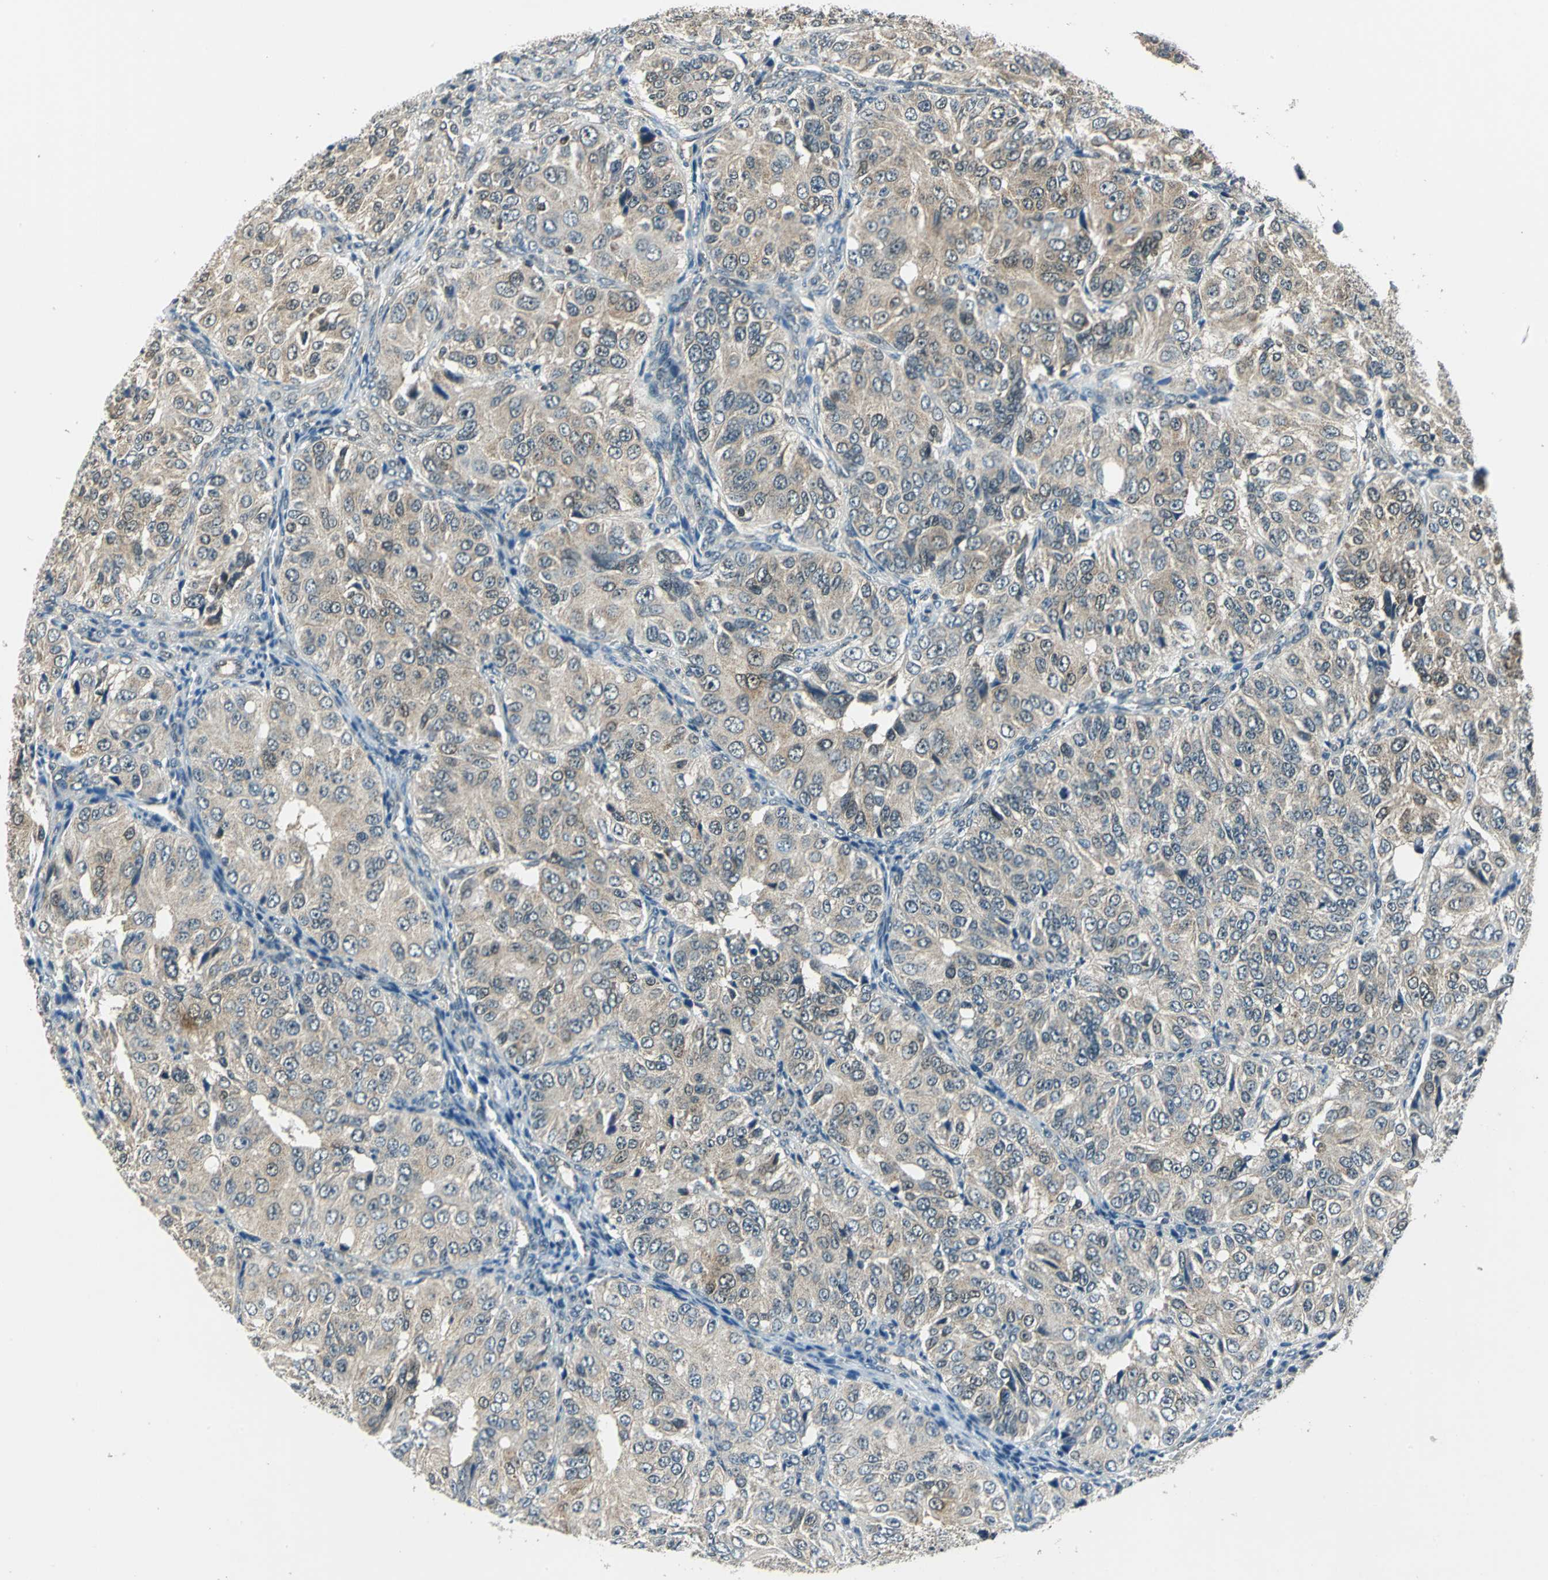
{"staining": {"intensity": "weak", "quantity": ">75%", "location": "cytoplasmic/membranous"}, "tissue": "ovarian cancer", "cell_type": "Tumor cells", "image_type": "cancer", "snomed": [{"axis": "morphology", "description": "Carcinoma, endometroid"}, {"axis": "topography", "description": "Ovary"}], "caption": "An immunohistochemistry histopathology image of neoplastic tissue is shown. Protein staining in brown shows weak cytoplasmic/membranous positivity in ovarian cancer within tumor cells.", "gene": "NUDT2", "patient": {"sex": "female", "age": 51}}